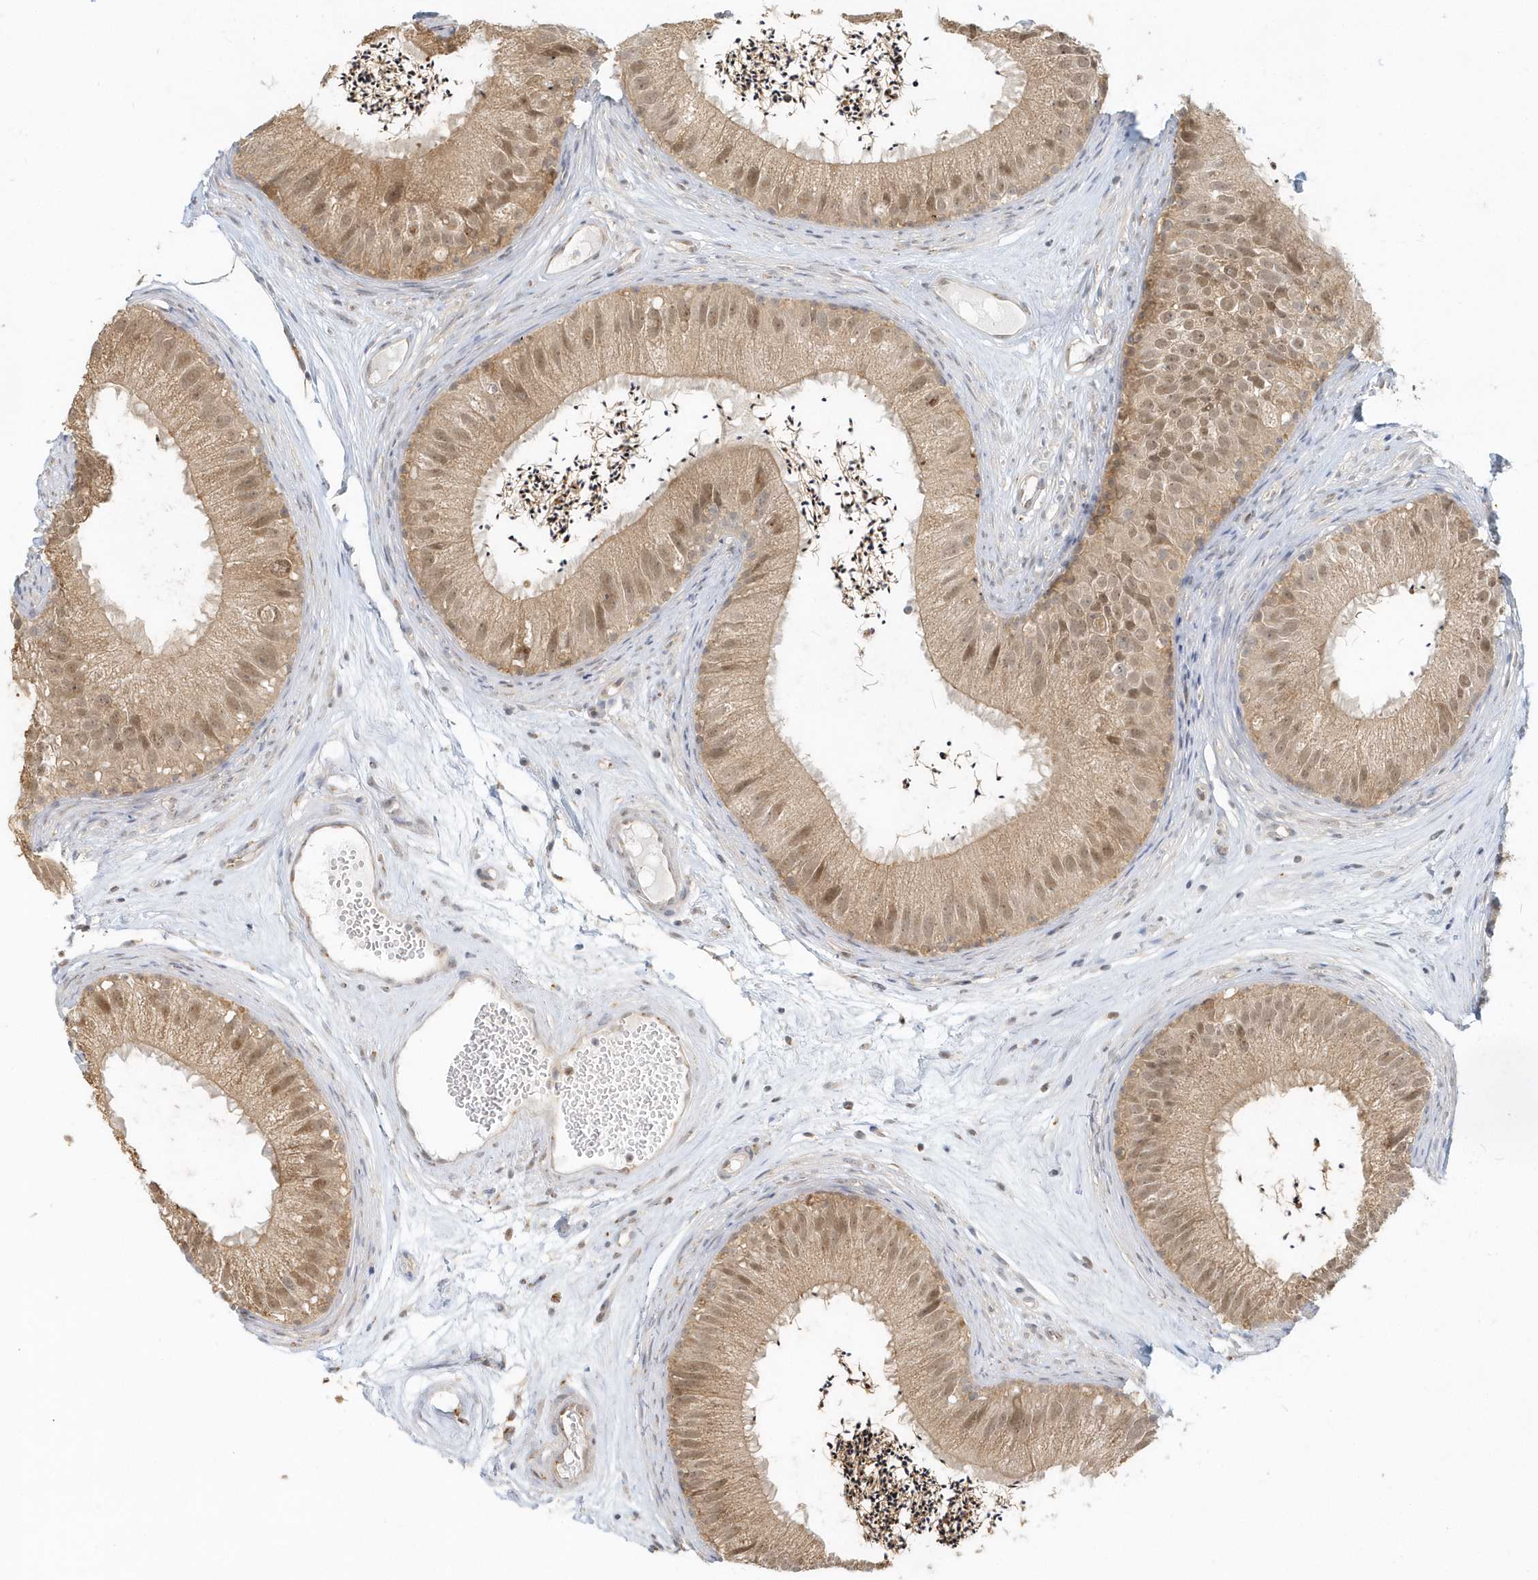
{"staining": {"intensity": "moderate", "quantity": ">75%", "location": "cytoplasmic/membranous,nuclear"}, "tissue": "epididymis", "cell_type": "Glandular cells", "image_type": "normal", "snomed": [{"axis": "morphology", "description": "Normal tissue, NOS"}, {"axis": "topography", "description": "Epididymis"}], "caption": "Protein expression analysis of unremarkable human epididymis reveals moderate cytoplasmic/membranous,nuclear staining in approximately >75% of glandular cells. (DAB = brown stain, brightfield microscopy at high magnification).", "gene": "PSMD6", "patient": {"sex": "male", "age": 77}}